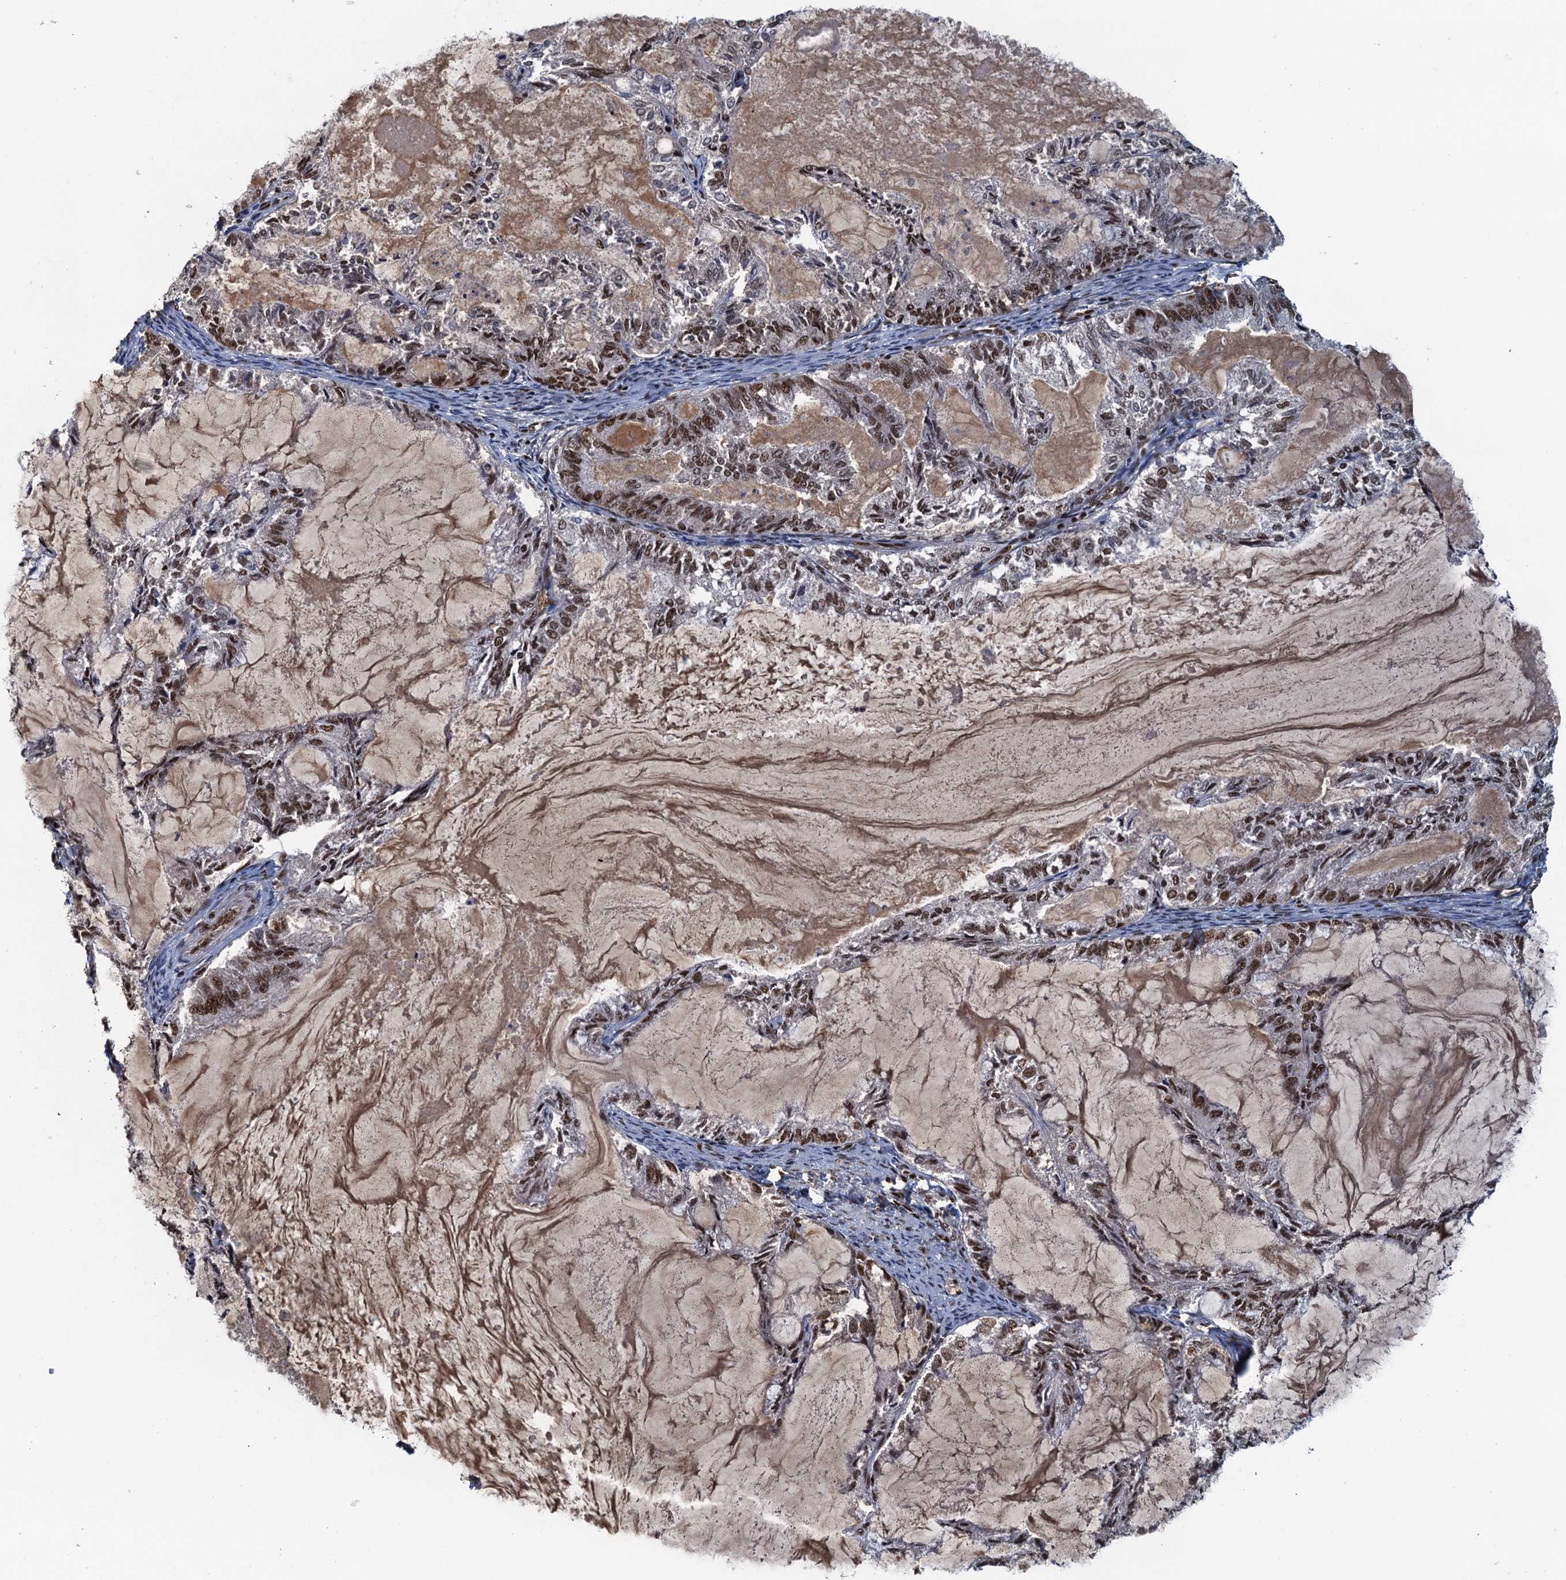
{"staining": {"intensity": "strong", "quantity": "25%-75%", "location": "nuclear"}, "tissue": "endometrial cancer", "cell_type": "Tumor cells", "image_type": "cancer", "snomed": [{"axis": "morphology", "description": "Adenocarcinoma, NOS"}, {"axis": "topography", "description": "Endometrium"}], "caption": "Endometrial cancer tissue exhibits strong nuclear expression in approximately 25%-75% of tumor cells Using DAB (brown) and hematoxylin (blue) stains, captured at high magnification using brightfield microscopy.", "gene": "ZC3H18", "patient": {"sex": "female", "age": 86}}